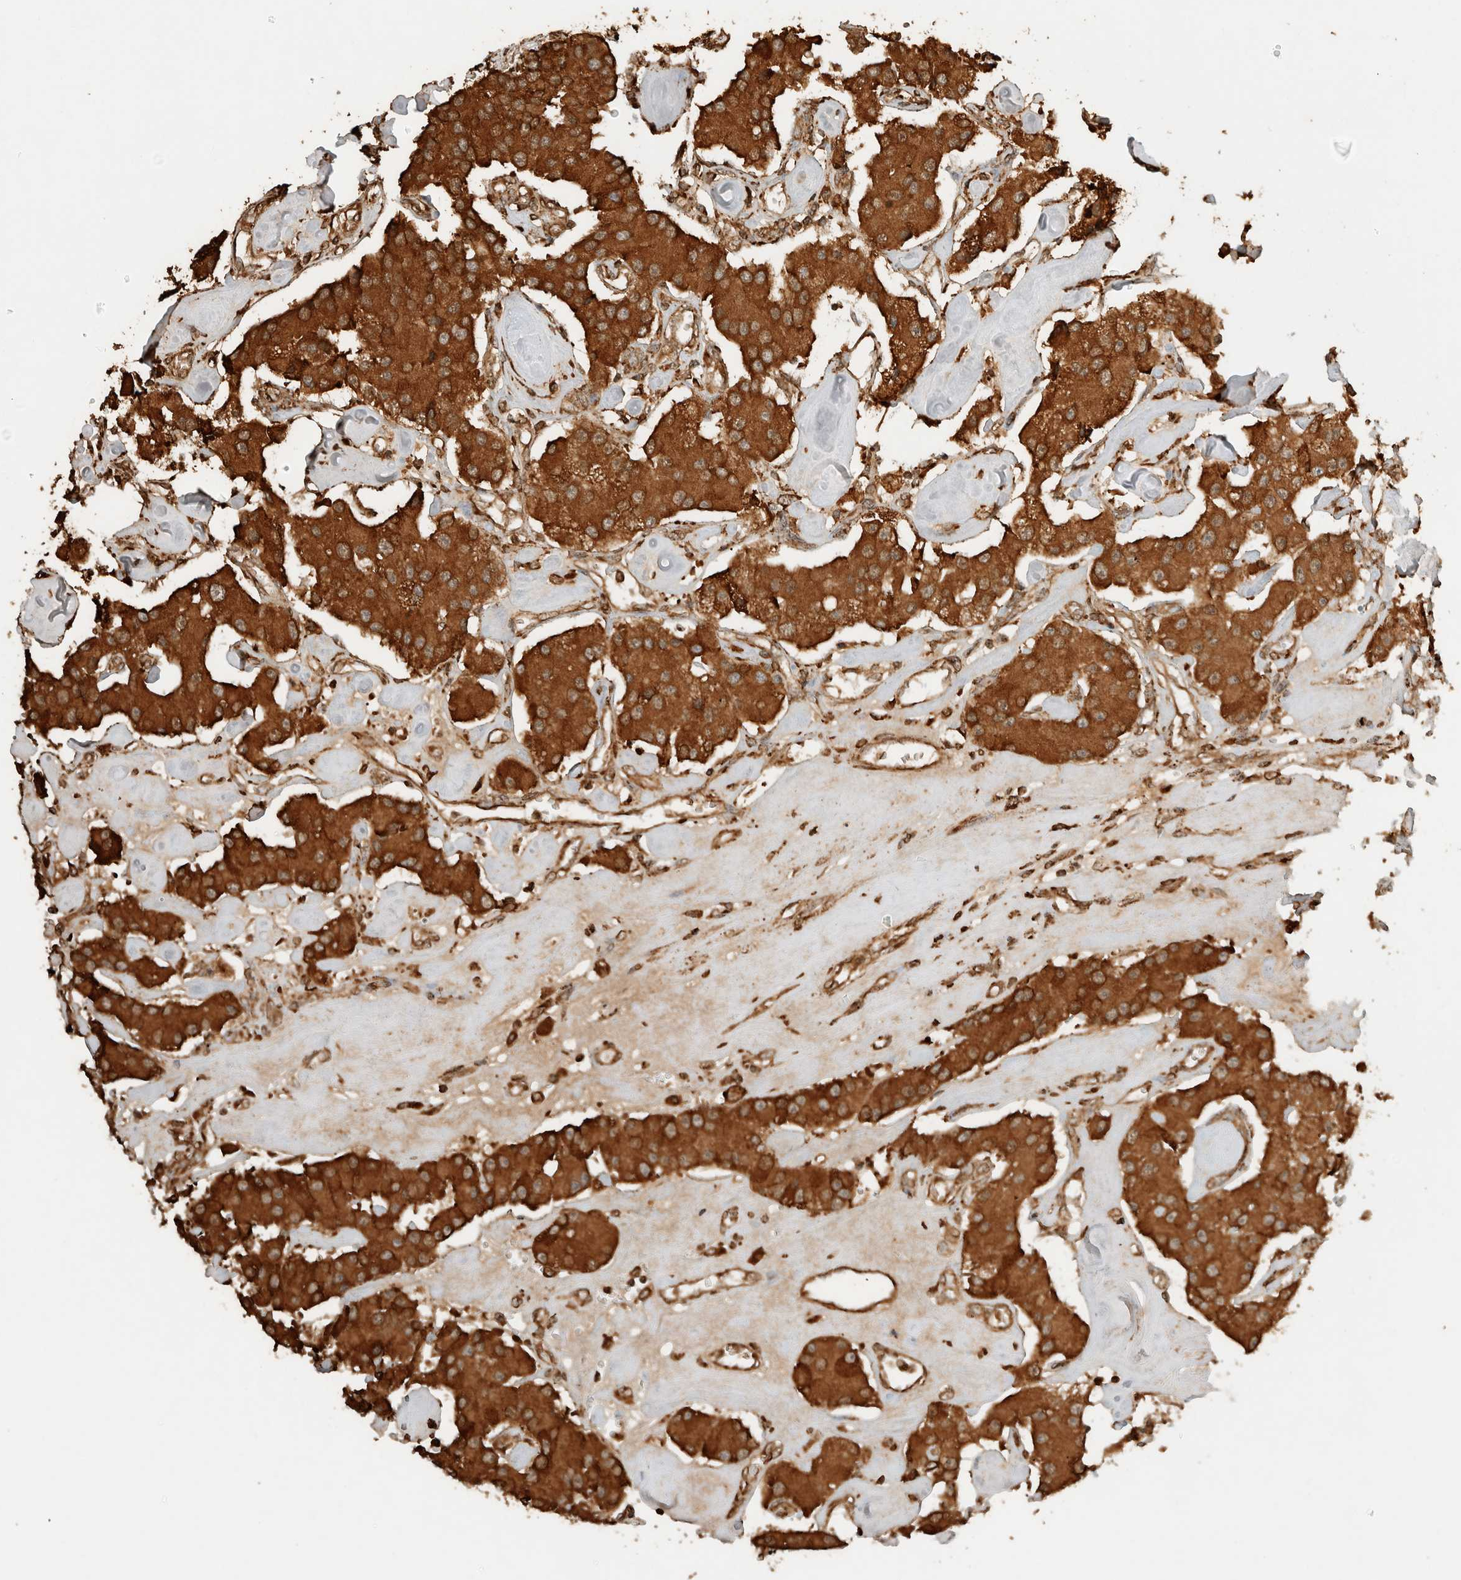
{"staining": {"intensity": "moderate", "quantity": ">75%", "location": "cytoplasmic/membranous"}, "tissue": "carcinoid", "cell_type": "Tumor cells", "image_type": "cancer", "snomed": [{"axis": "morphology", "description": "Carcinoid, malignant, NOS"}, {"axis": "topography", "description": "Pancreas"}], "caption": "DAB immunohistochemical staining of human carcinoid reveals moderate cytoplasmic/membranous protein positivity in about >75% of tumor cells.", "gene": "ERAP1", "patient": {"sex": "male", "age": 41}}